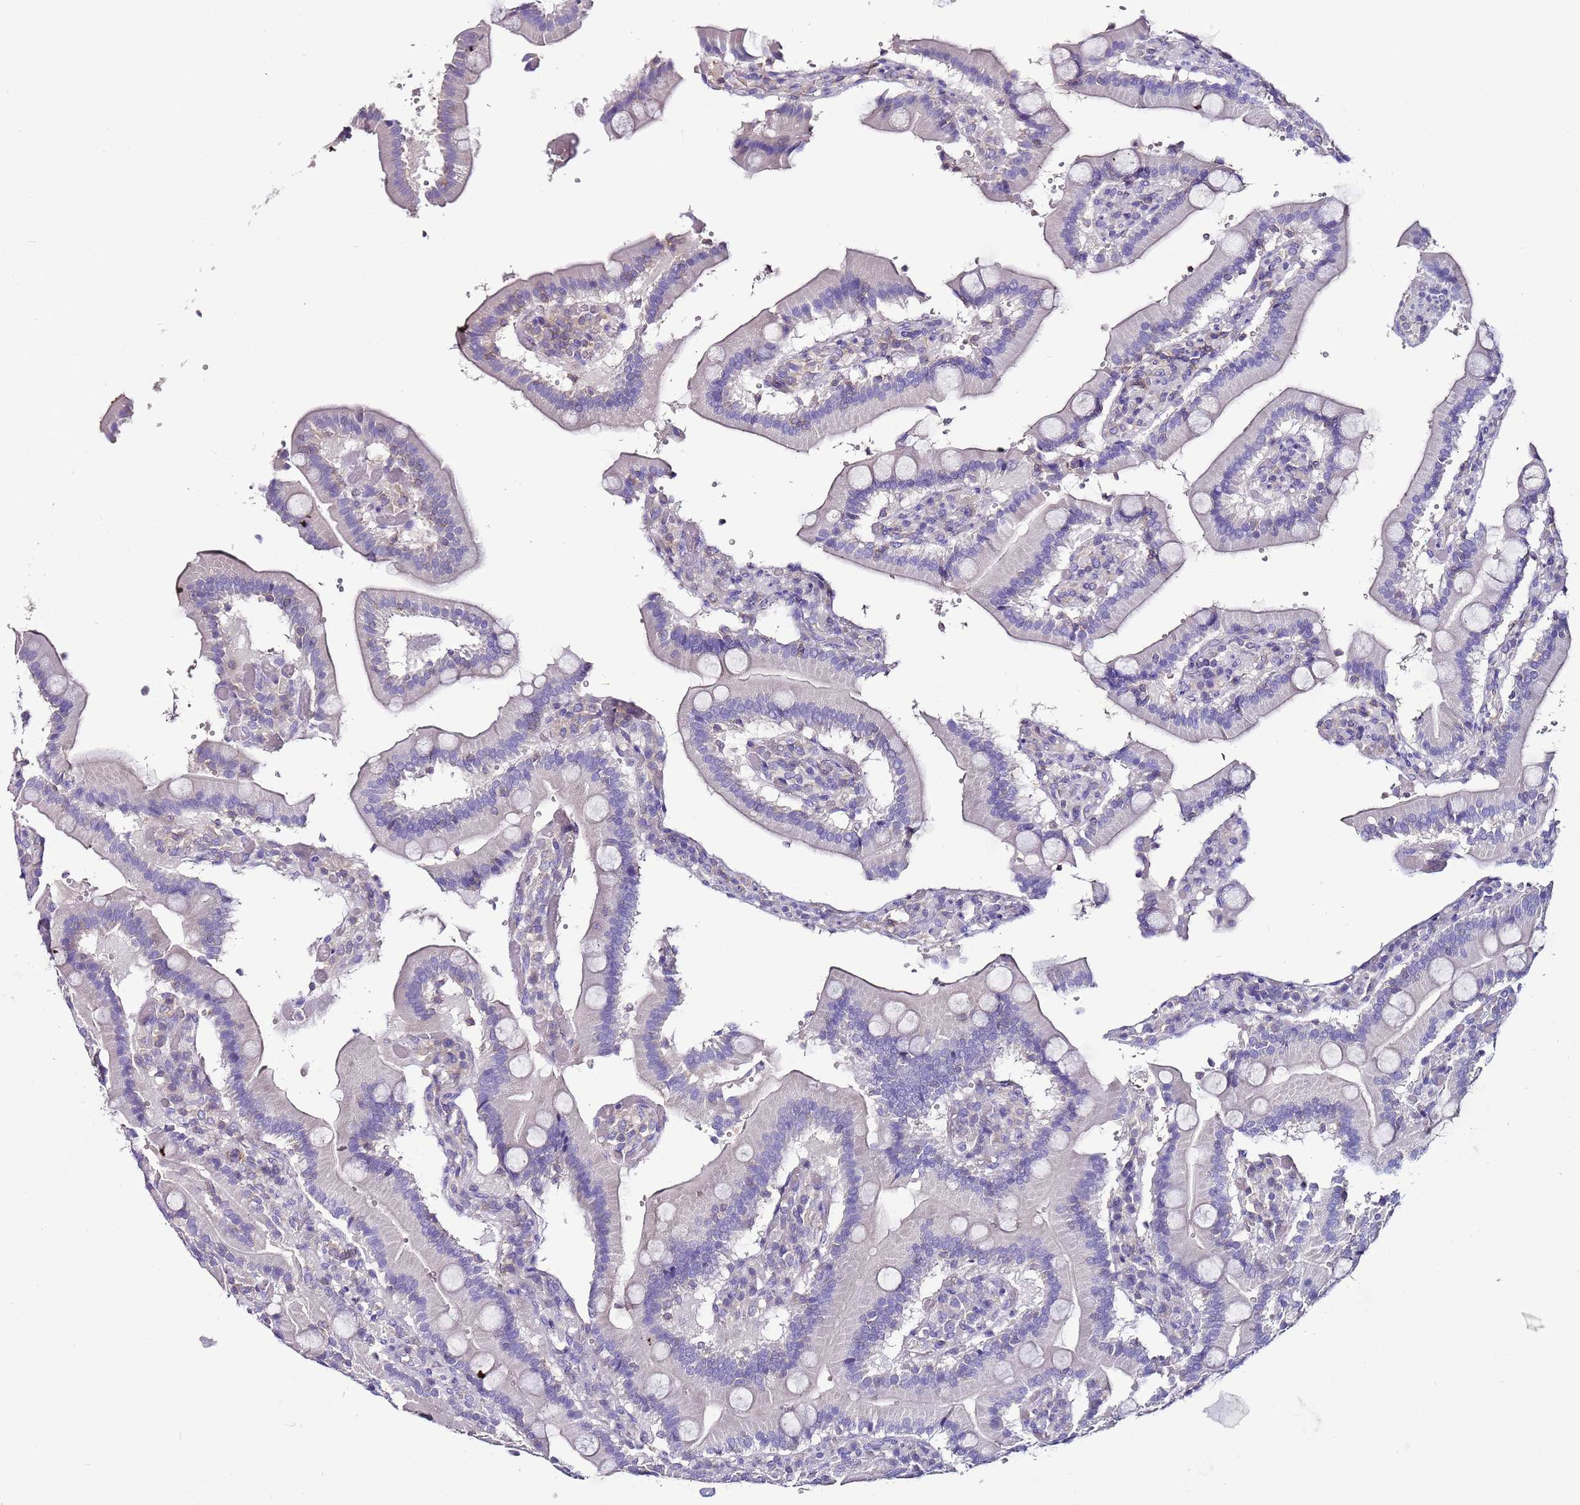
{"staining": {"intensity": "negative", "quantity": "none", "location": "none"}, "tissue": "duodenum", "cell_type": "Glandular cells", "image_type": "normal", "snomed": [{"axis": "morphology", "description": "Normal tissue, NOS"}, {"axis": "topography", "description": "Duodenum"}], "caption": "IHC photomicrograph of unremarkable duodenum: human duodenum stained with DAB displays no significant protein staining in glandular cells. (DAB (3,3'-diaminobenzidine) immunohistochemistry, high magnification).", "gene": "IGIP", "patient": {"sex": "female", "age": 62}}